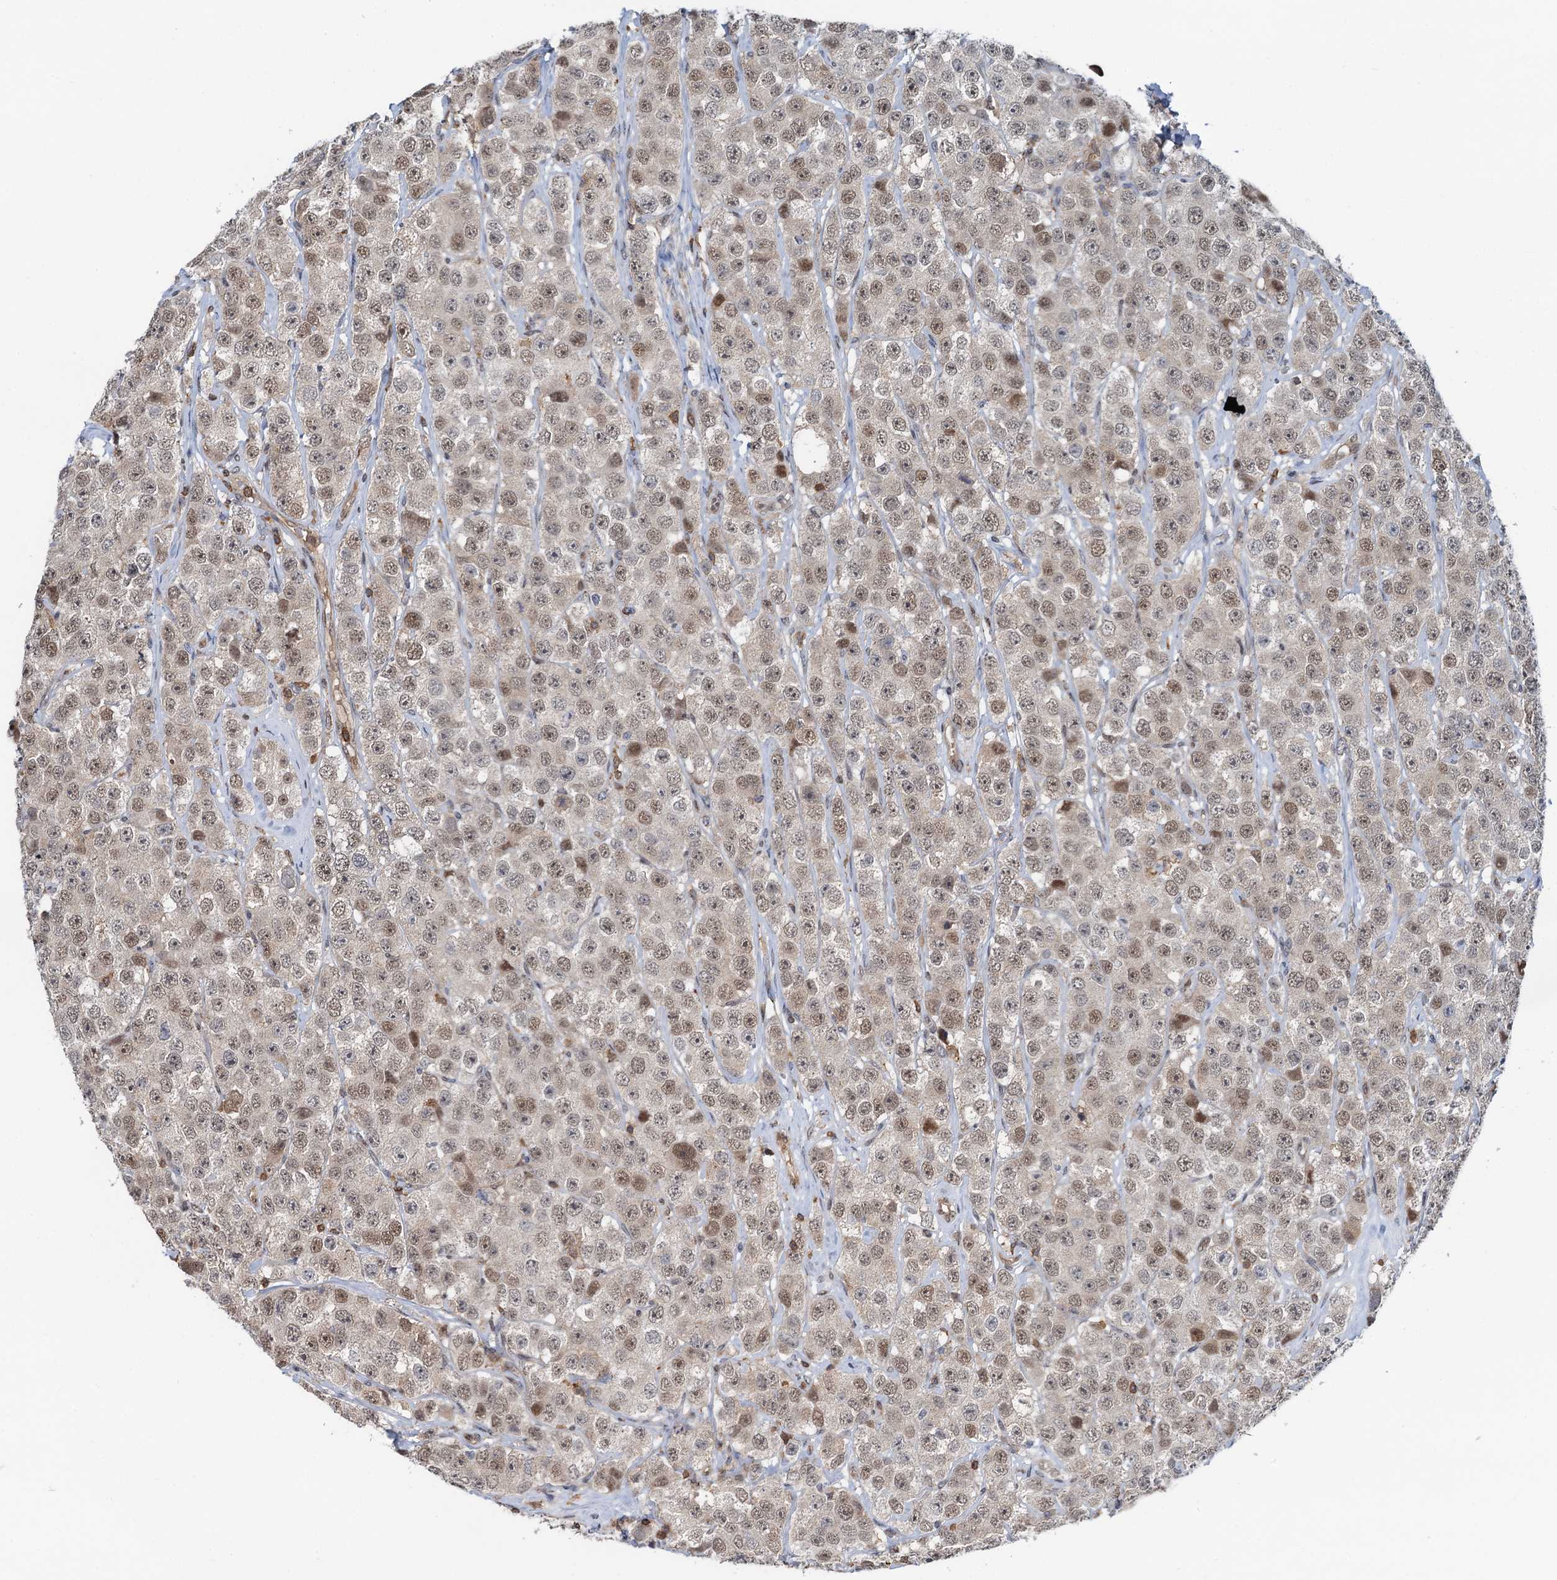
{"staining": {"intensity": "weak", "quantity": ">75%", "location": "nuclear"}, "tissue": "testis cancer", "cell_type": "Tumor cells", "image_type": "cancer", "snomed": [{"axis": "morphology", "description": "Seminoma, NOS"}, {"axis": "topography", "description": "Testis"}], "caption": "High-magnification brightfield microscopy of testis seminoma stained with DAB (3,3'-diaminobenzidine) (brown) and counterstained with hematoxylin (blue). tumor cells exhibit weak nuclear positivity is present in about>75% of cells.", "gene": "ZNF609", "patient": {"sex": "male", "age": 28}}